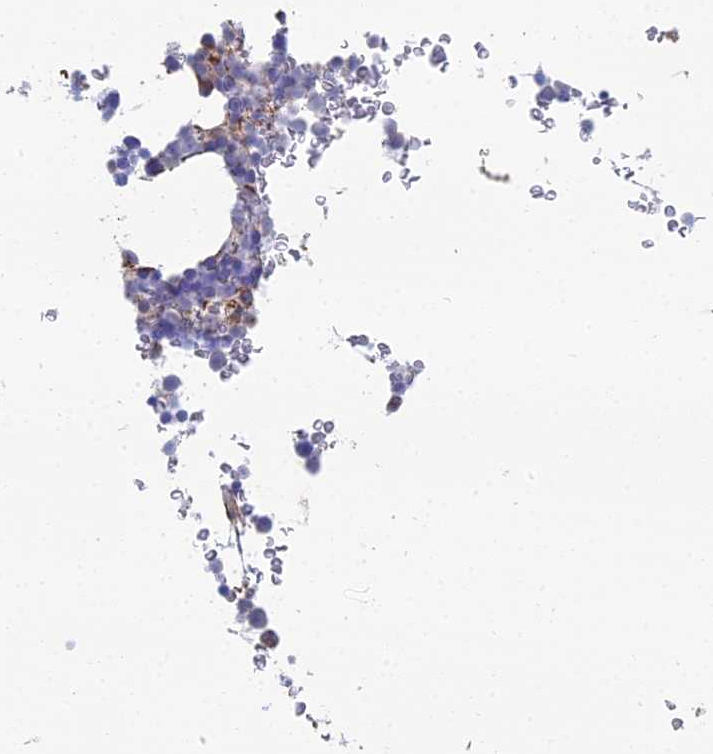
{"staining": {"intensity": "strong", "quantity": "<25%", "location": "cytoplasmic/membranous"}, "tissue": "bone marrow", "cell_type": "Hematopoietic cells", "image_type": "normal", "snomed": [{"axis": "morphology", "description": "Normal tissue, NOS"}, {"axis": "topography", "description": "Bone marrow"}], "caption": "Protein analysis of unremarkable bone marrow reveals strong cytoplasmic/membranous staining in approximately <25% of hematopoietic cells.", "gene": "CLVS2", "patient": {"sex": "male", "age": 58}}